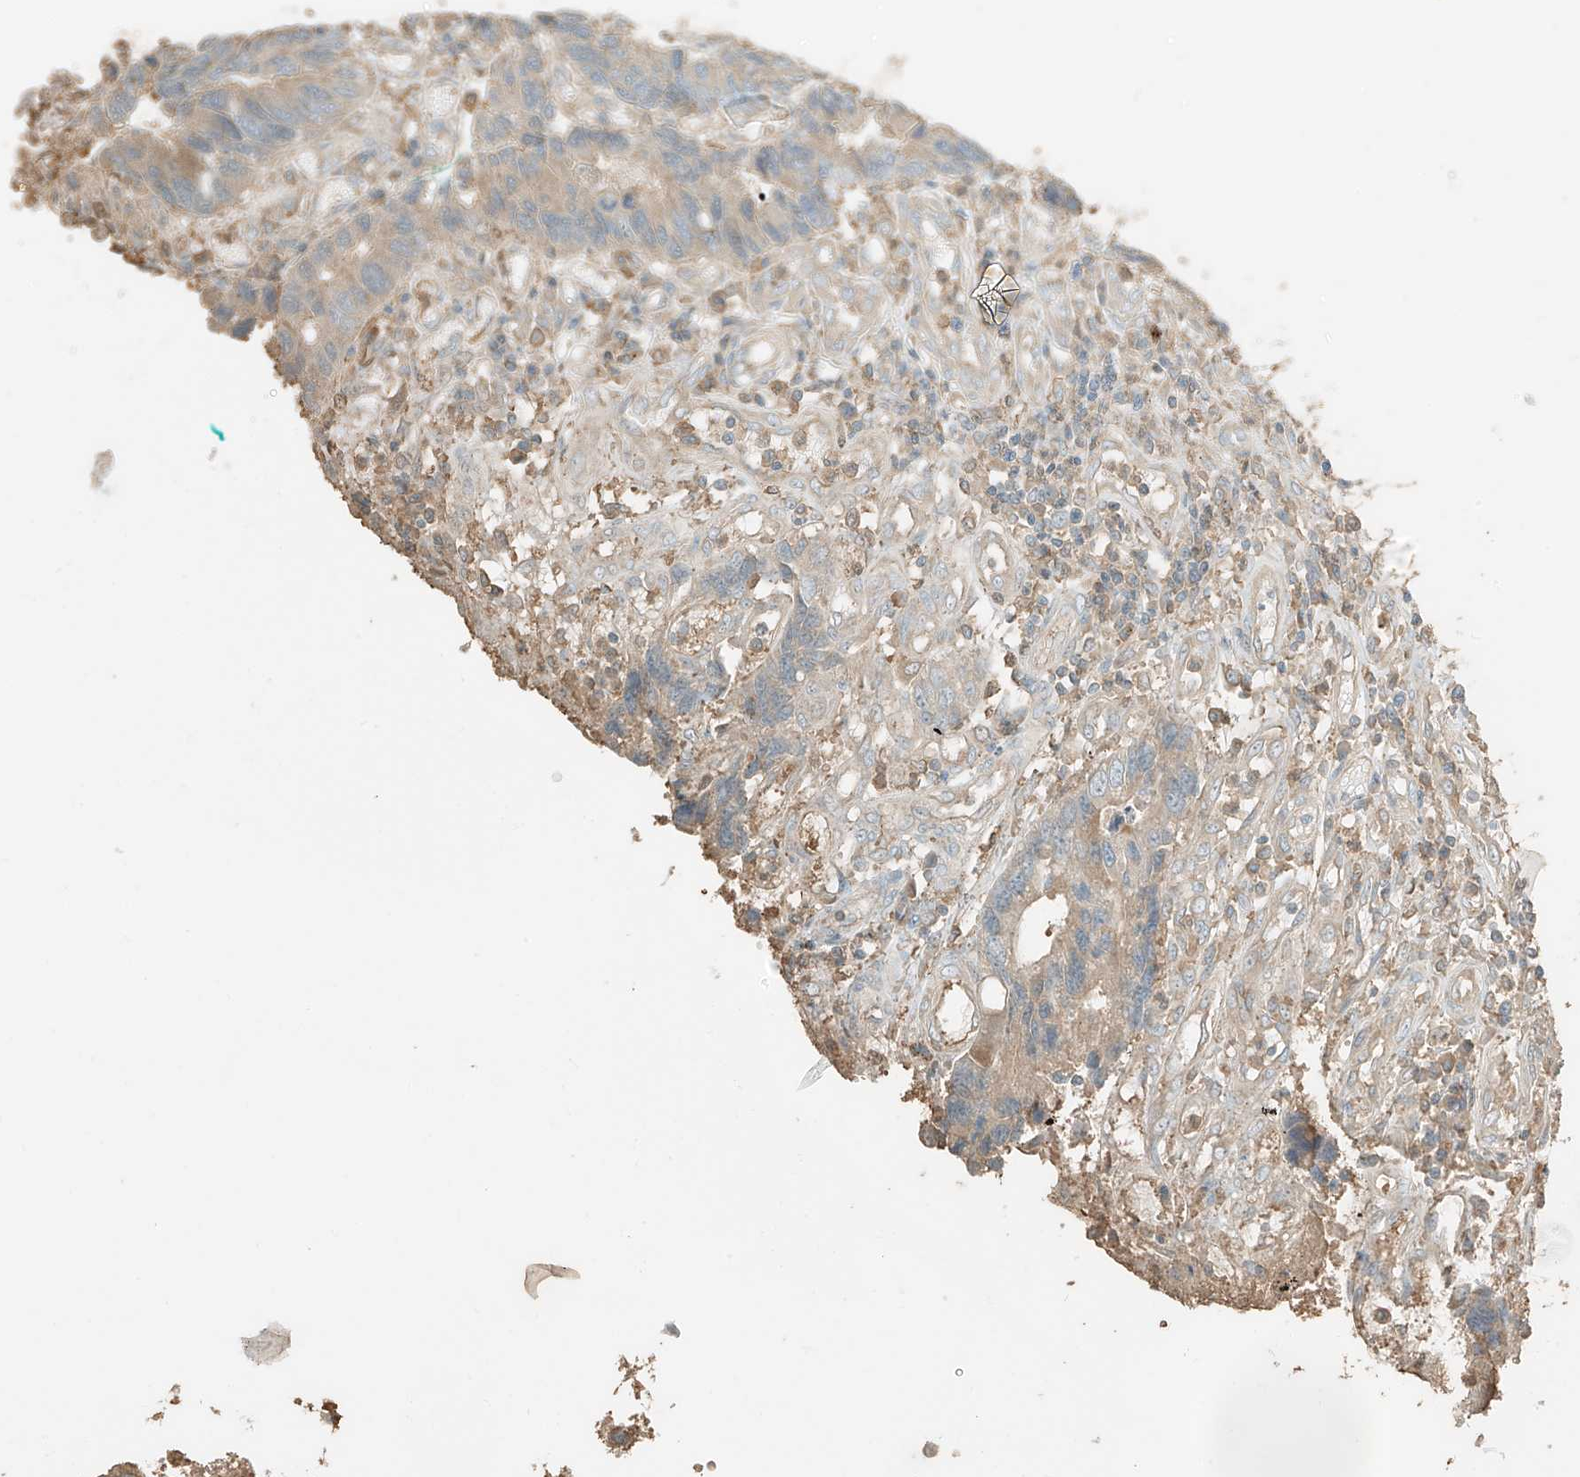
{"staining": {"intensity": "weak", "quantity": ">75%", "location": "cytoplasmic/membranous"}, "tissue": "colorectal cancer", "cell_type": "Tumor cells", "image_type": "cancer", "snomed": [{"axis": "morphology", "description": "Adenocarcinoma, NOS"}, {"axis": "topography", "description": "Rectum"}], "caption": "Brown immunohistochemical staining in human colorectal adenocarcinoma demonstrates weak cytoplasmic/membranous staining in approximately >75% of tumor cells.", "gene": "RFTN2", "patient": {"sex": "male", "age": 84}}